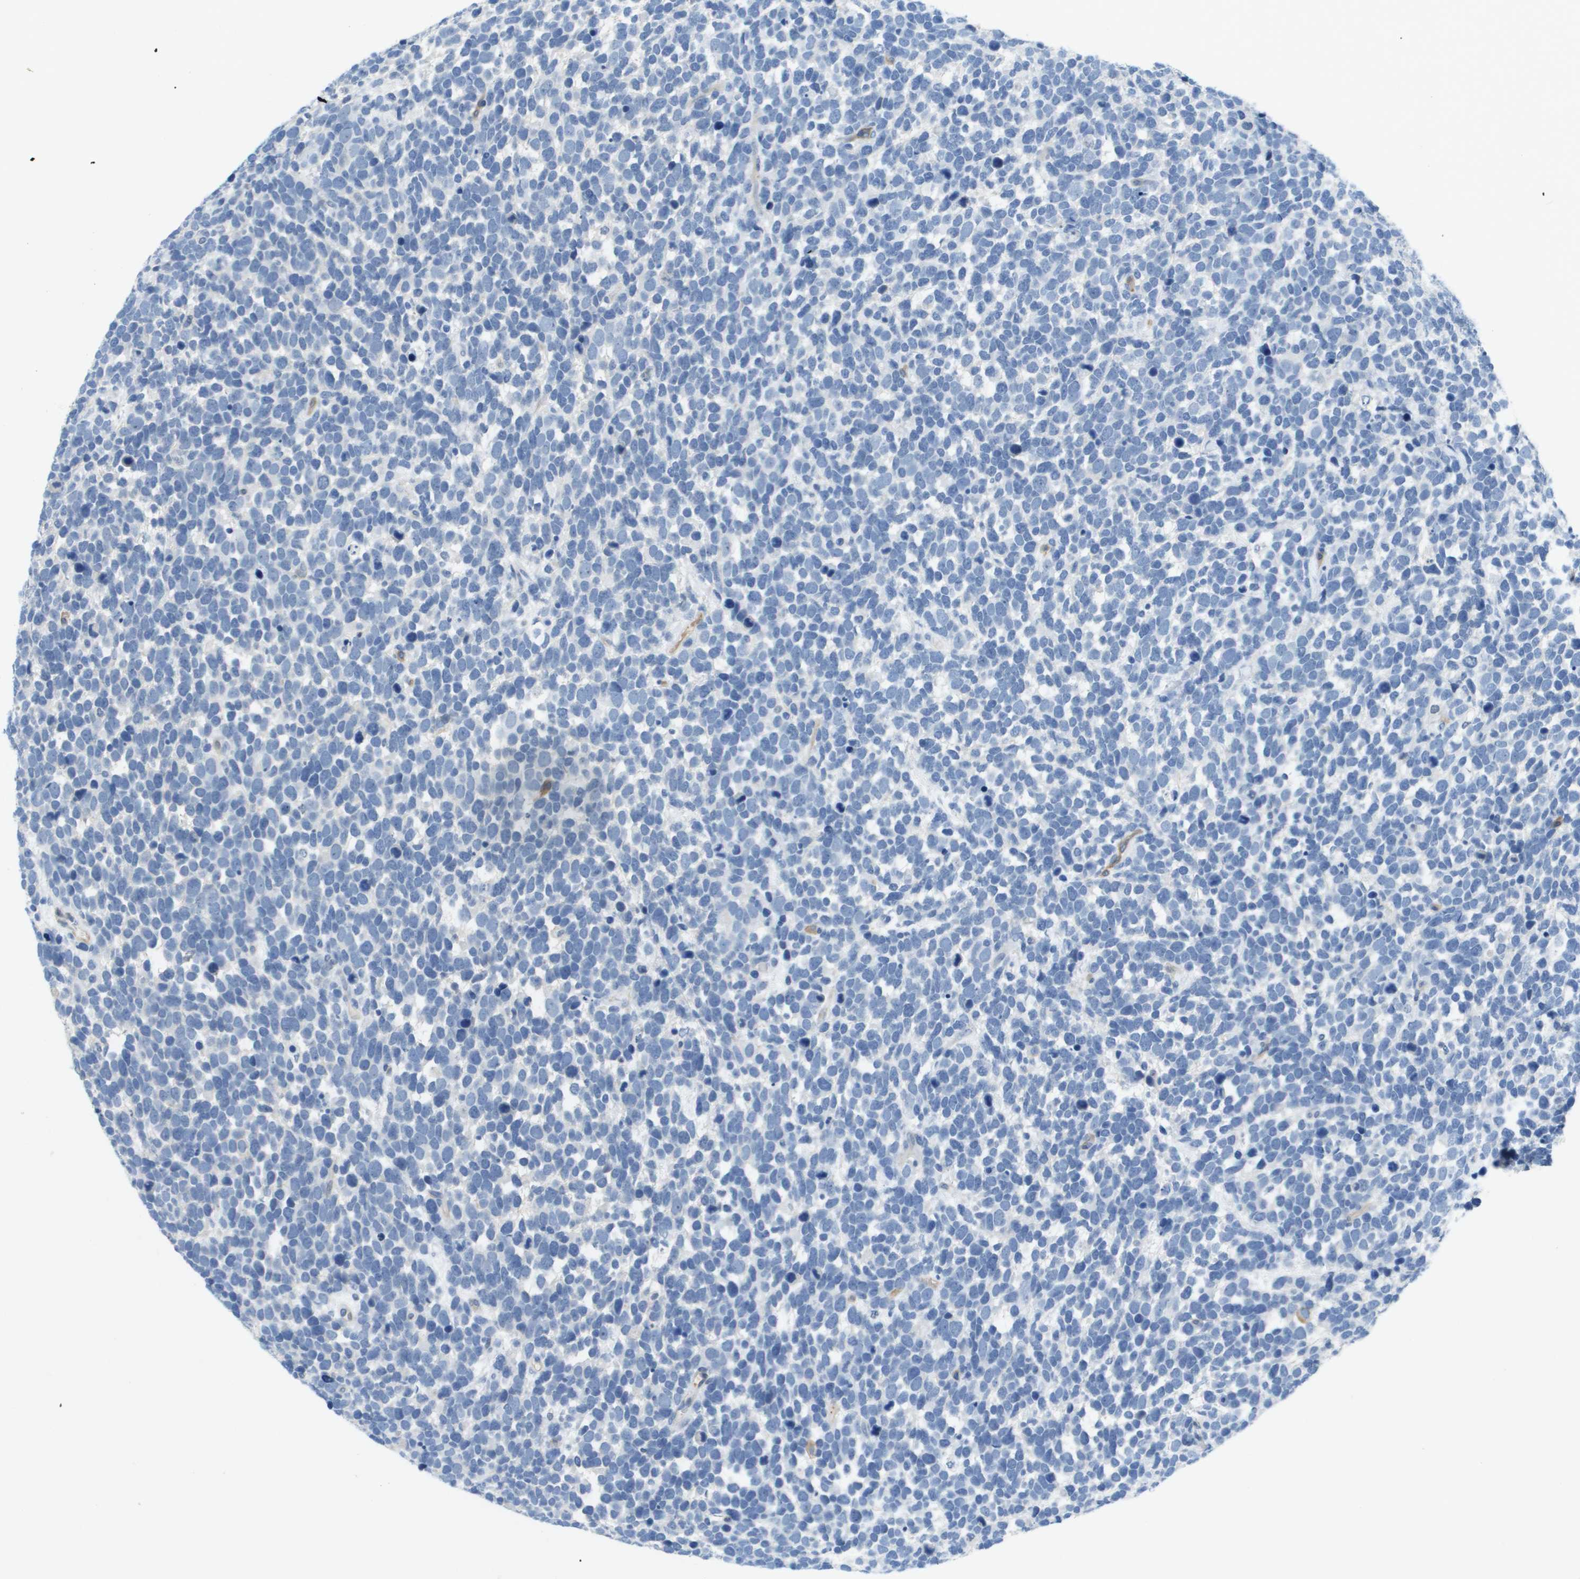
{"staining": {"intensity": "negative", "quantity": "none", "location": "none"}, "tissue": "urothelial cancer", "cell_type": "Tumor cells", "image_type": "cancer", "snomed": [{"axis": "morphology", "description": "Urothelial carcinoma, High grade"}, {"axis": "topography", "description": "Urinary bladder"}], "caption": "DAB (3,3'-diaminobenzidine) immunohistochemical staining of human urothelial carcinoma (high-grade) displays no significant positivity in tumor cells.", "gene": "ITGA6", "patient": {"sex": "female", "age": 82}}